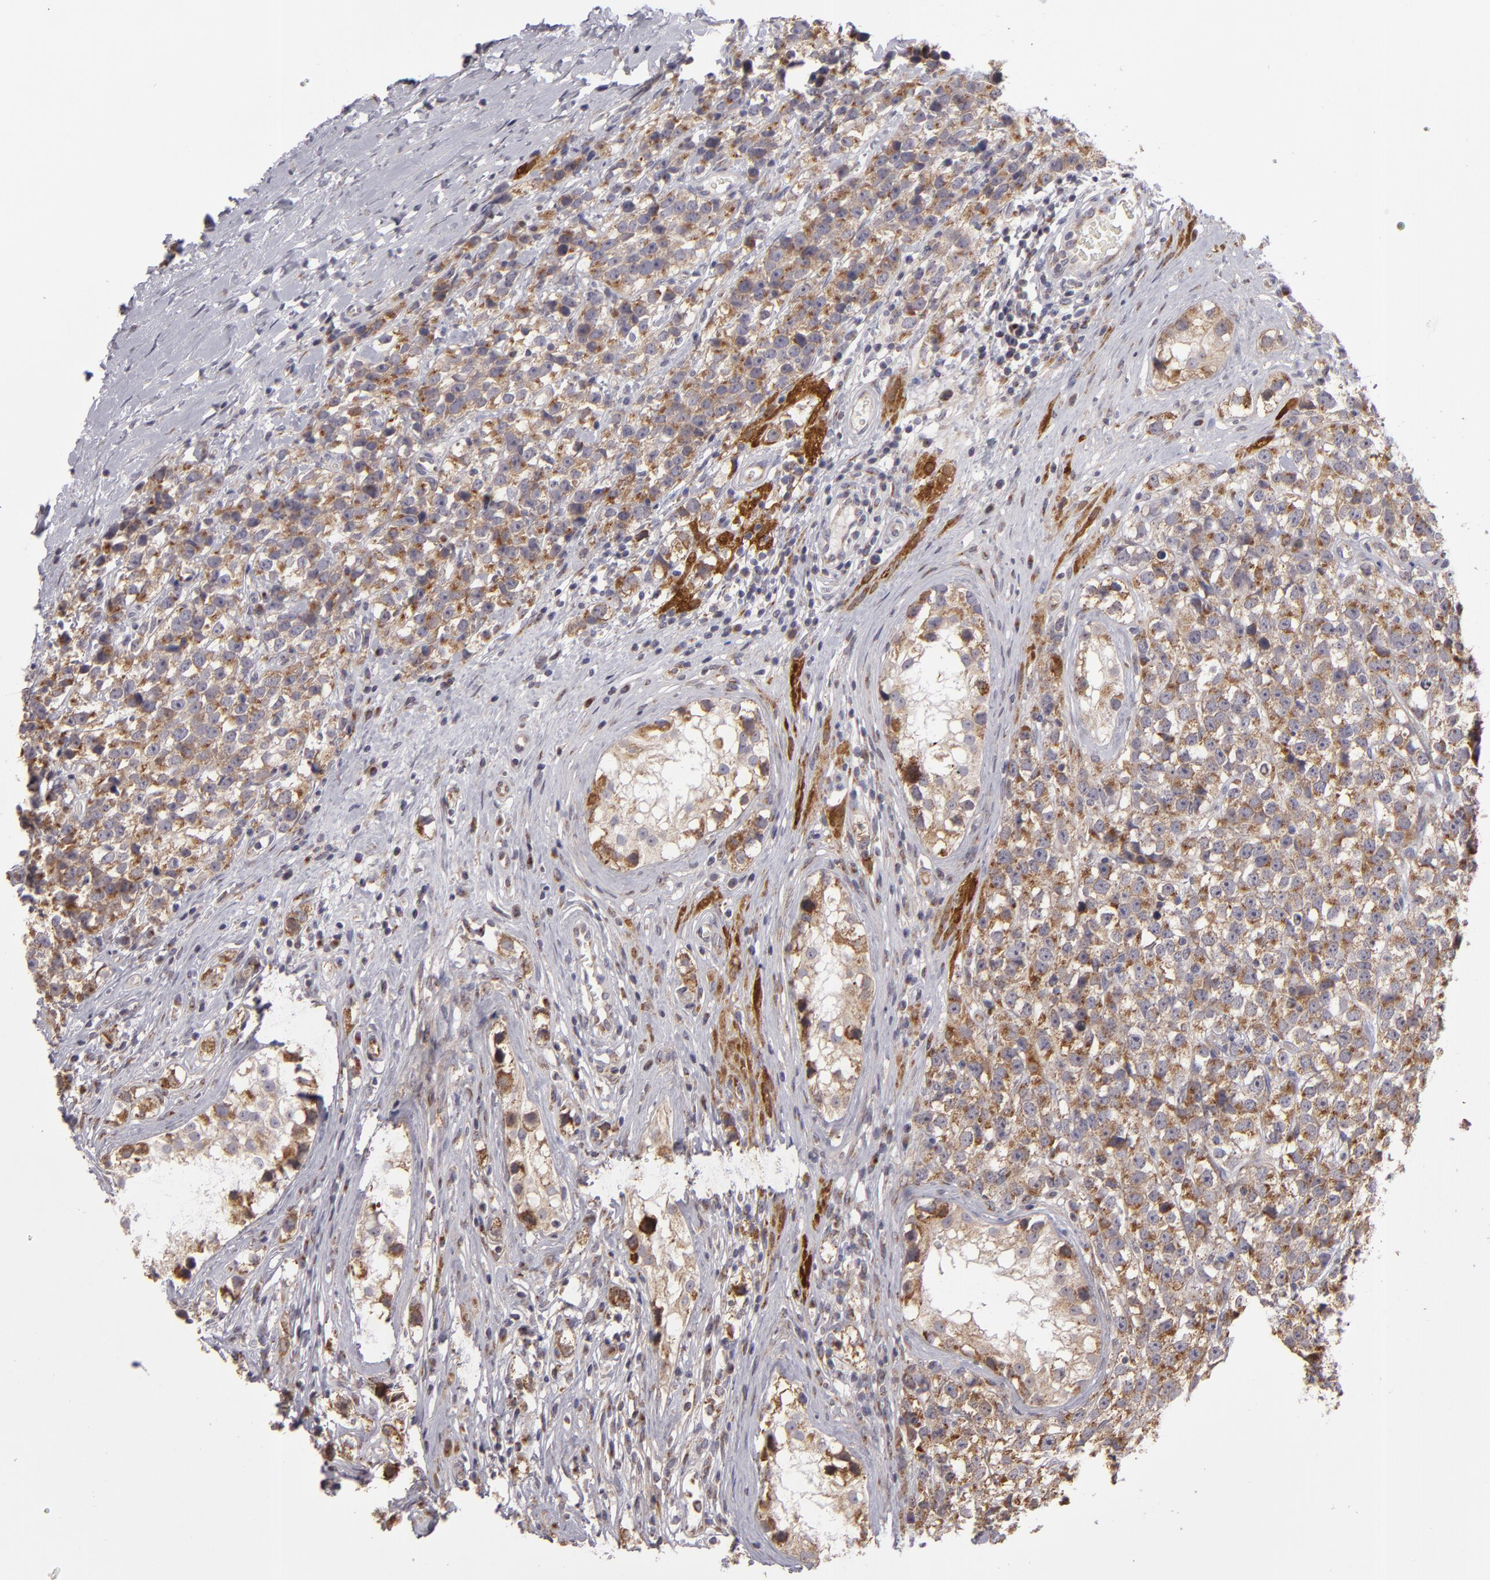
{"staining": {"intensity": "moderate", "quantity": ">75%", "location": "cytoplasmic/membranous"}, "tissue": "testis cancer", "cell_type": "Tumor cells", "image_type": "cancer", "snomed": [{"axis": "morphology", "description": "Seminoma, NOS"}, {"axis": "topography", "description": "Testis"}], "caption": "Immunohistochemical staining of human seminoma (testis) displays moderate cytoplasmic/membranous protein positivity in about >75% of tumor cells.", "gene": "SH2D4A", "patient": {"sex": "male", "age": 25}}